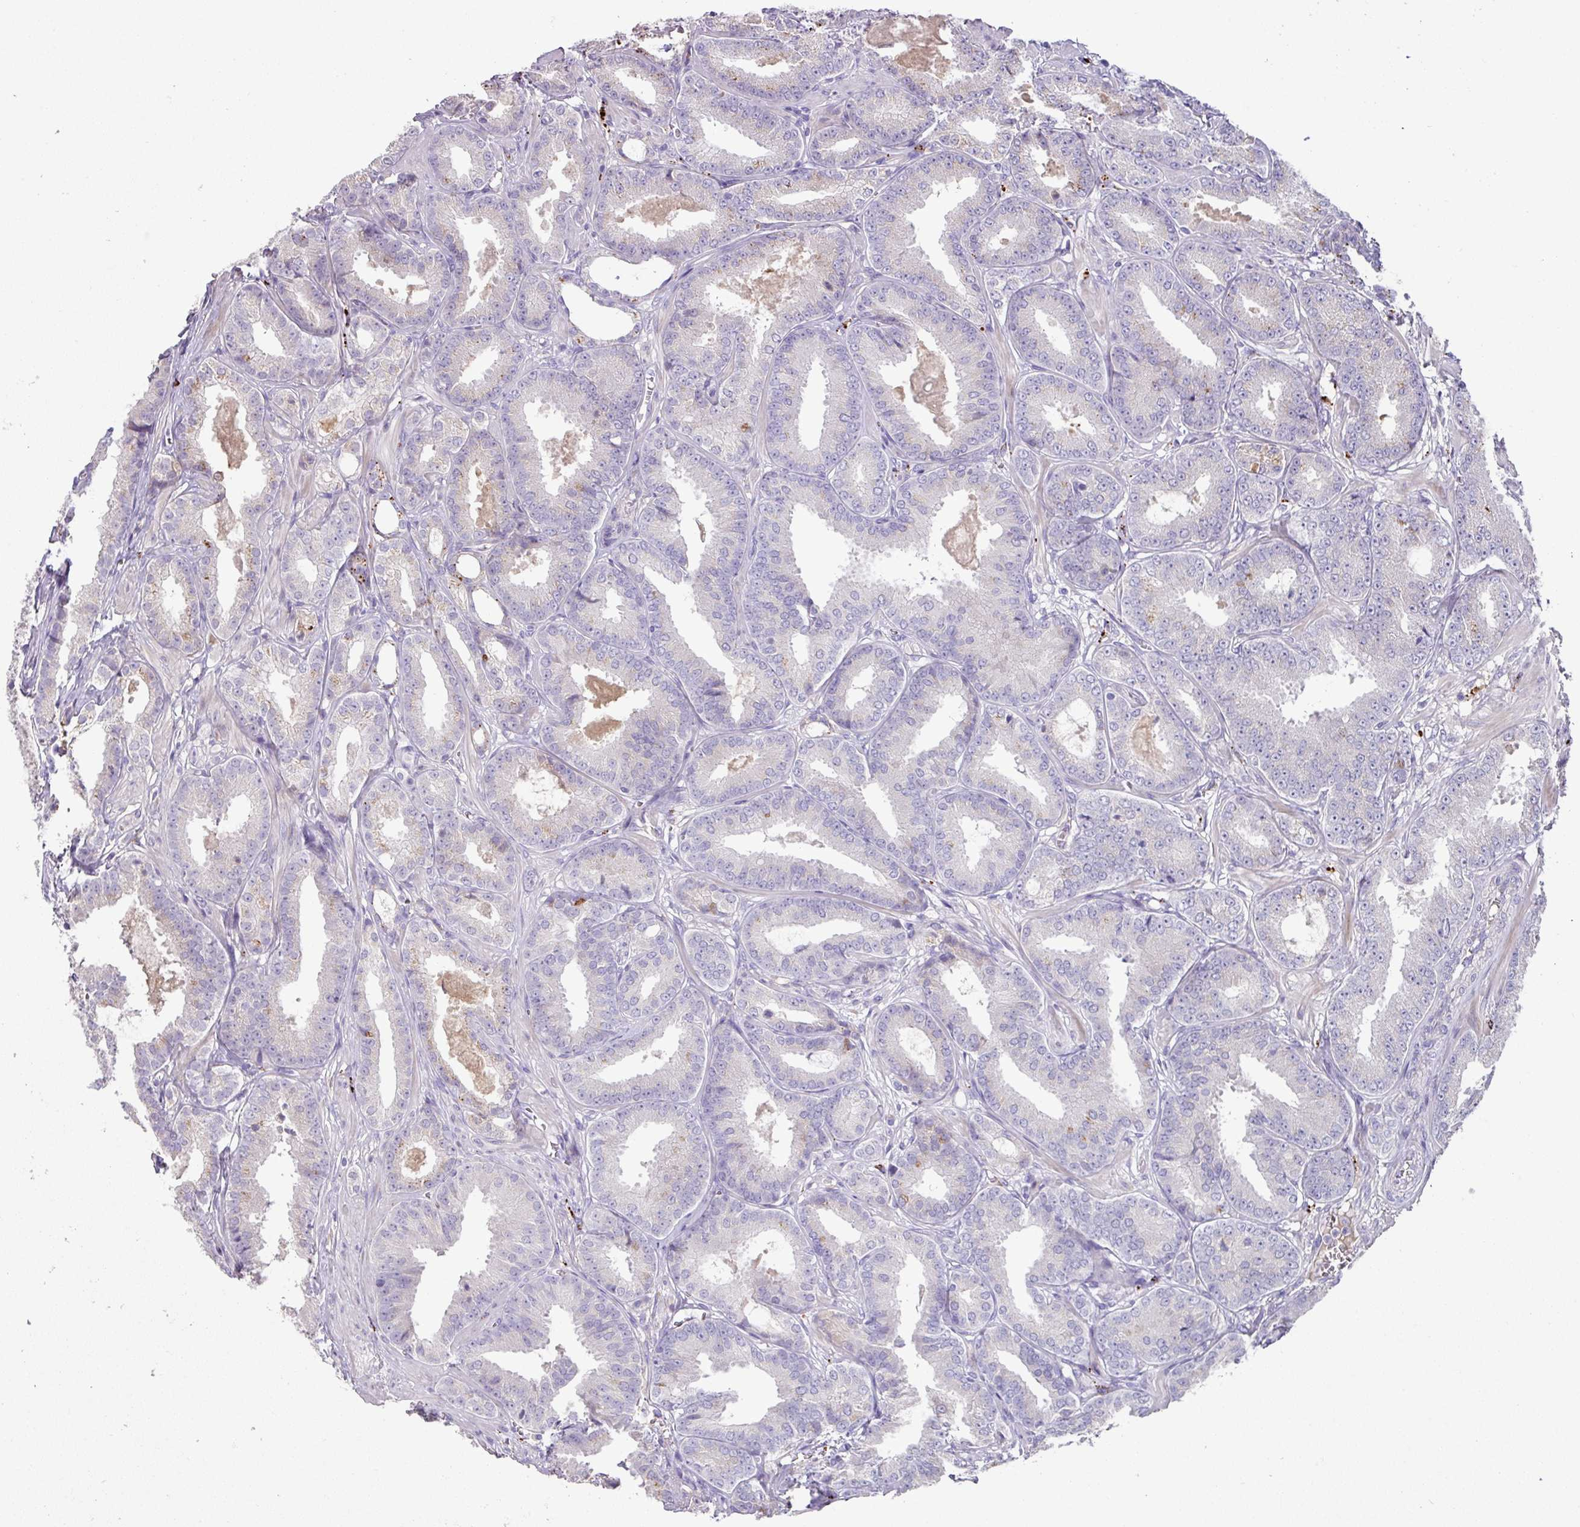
{"staining": {"intensity": "negative", "quantity": "none", "location": "none"}, "tissue": "prostate cancer", "cell_type": "Tumor cells", "image_type": "cancer", "snomed": [{"axis": "morphology", "description": "Adenocarcinoma, High grade"}, {"axis": "topography", "description": "Prostate"}], "caption": "Adenocarcinoma (high-grade) (prostate) was stained to show a protein in brown. There is no significant positivity in tumor cells.", "gene": "PLEKHH3", "patient": {"sex": "male", "age": 71}}